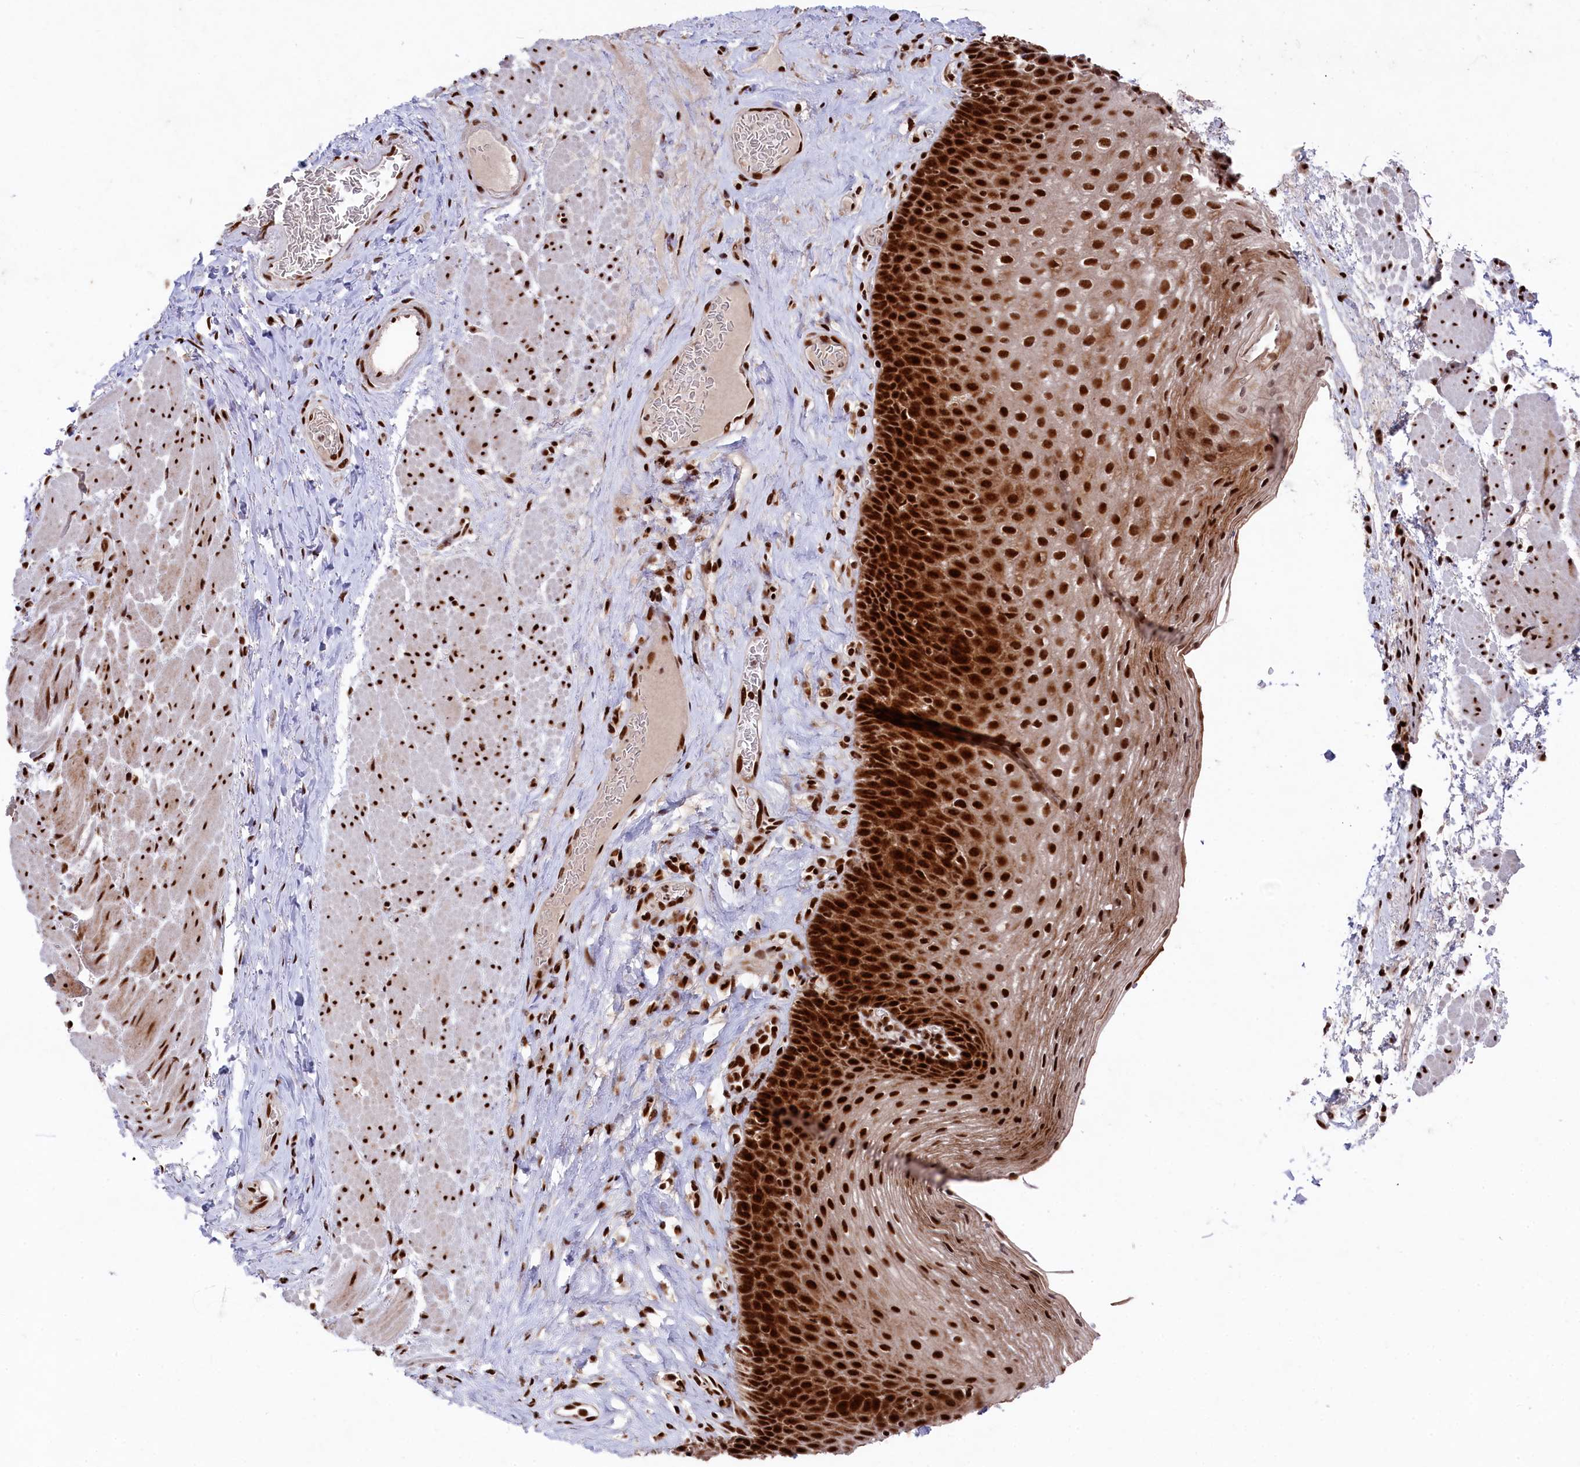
{"staining": {"intensity": "strong", "quantity": ">75%", "location": "nuclear"}, "tissue": "esophagus", "cell_type": "Squamous epithelial cells", "image_type": "normal", "snomed": [{"axis": "morphology", "description": "Normal tissue, NOS"}, {"axis": "topography", "description": "Esophagus"}], "caption": "Protein expression analysis of benign esophagus exhibits strong nuclear positivity in approximately >75% of squamous epithelial cells.", "gene": "PRPF31", "patient": {"sex": "female", "age": 66}}